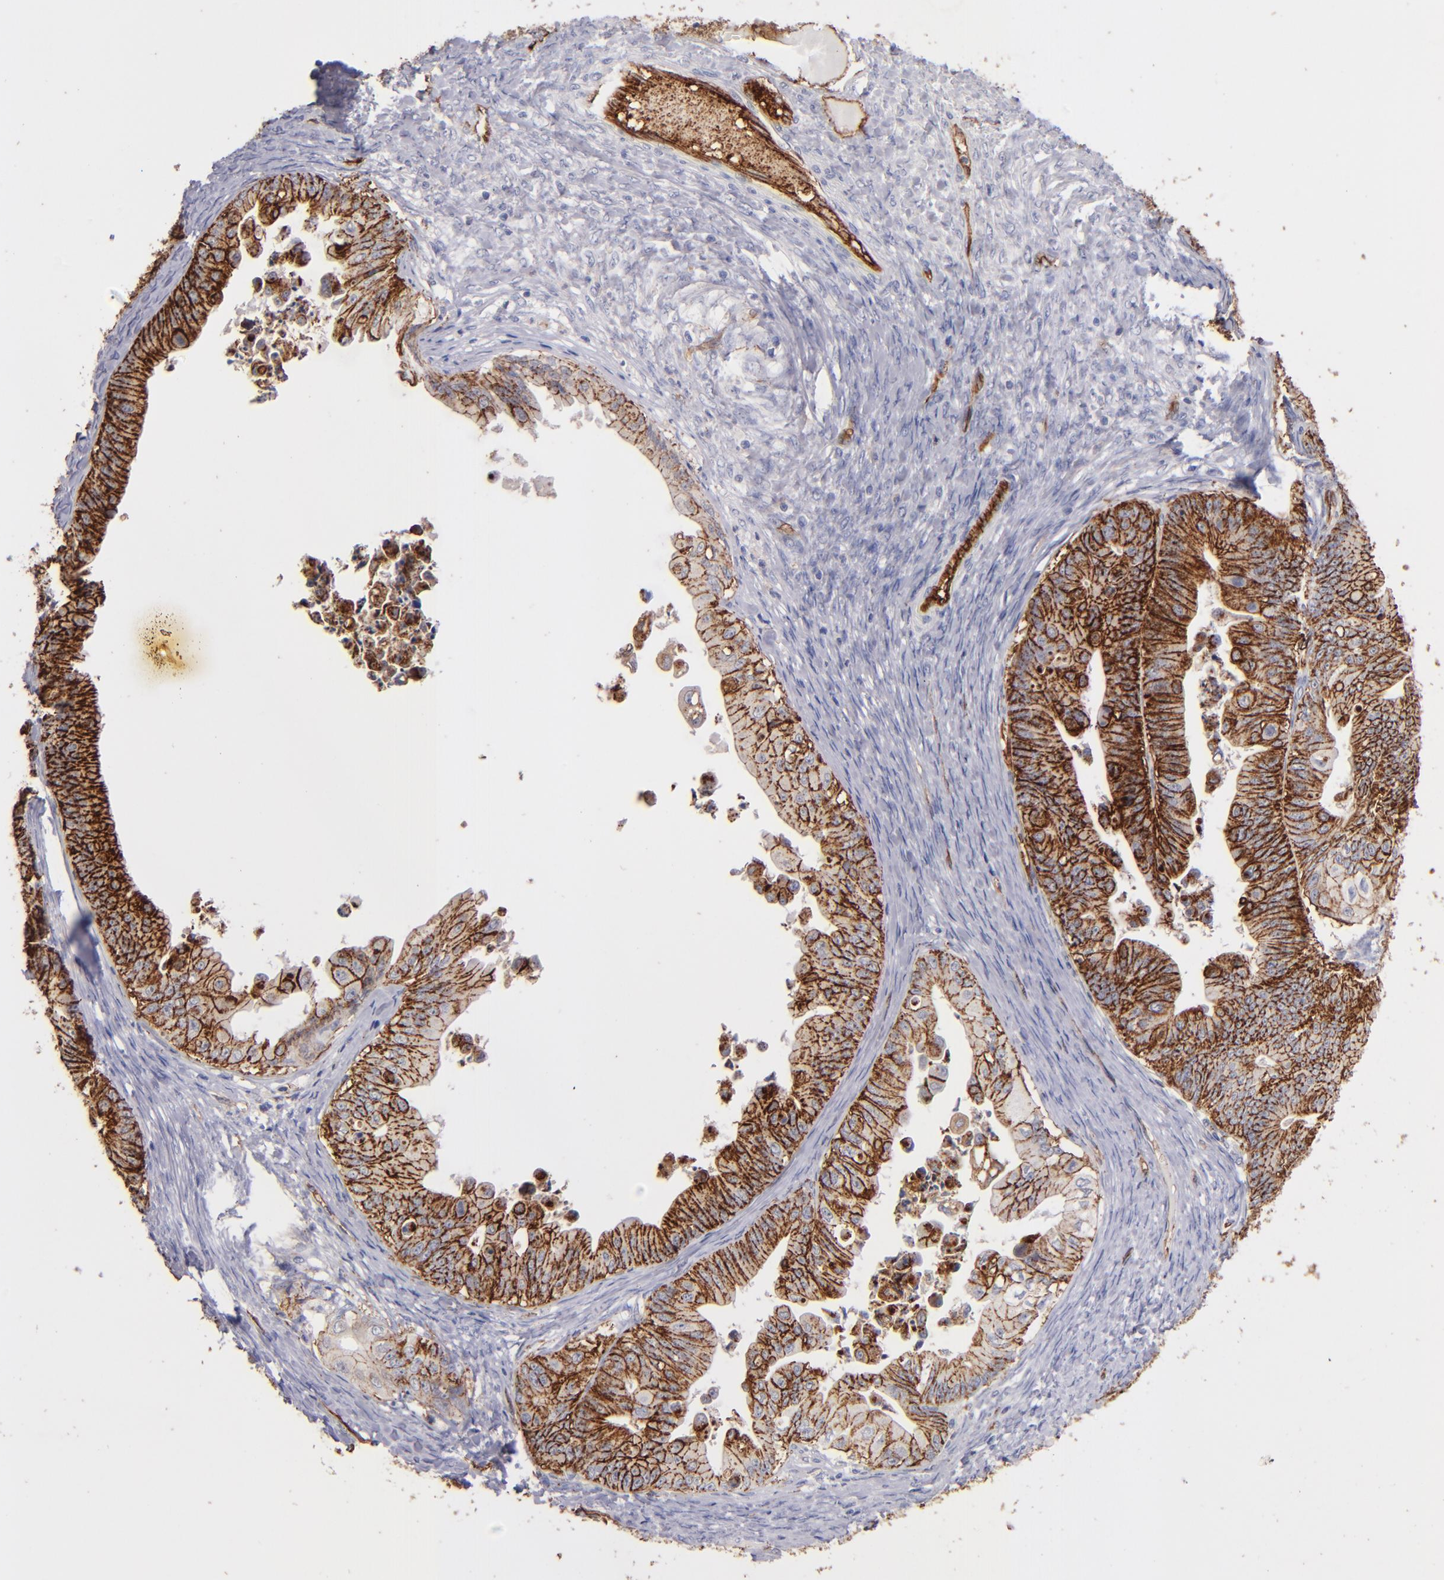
{"staining": {"intensity": "strong", "quantity": ">75%", "location": "cytoplasmic/membranous"}, "tissue": "ovarian cancer", "cell_type": "Tumor cells", "image_type": "cancer", "snomed": [{"axis": "morphology", "description": "Cystadenocarcinoma, mucinous, NOS"}, {"axis": "topography", "description": "Ovary"}], "caption": "The histopathology image exhibits a brown stain indicating the presence of a protein in the cytoplasmic/membranous of tumor cells in mucinous cystadenocarcinoma (ovarian). The staining is performed using DAB brown chromogen to label protein expression. The nuclei are counter-stained blue using hematoxylin.", "gene": "CLDN5", "patient": {"sex": "female", "age": 37}}